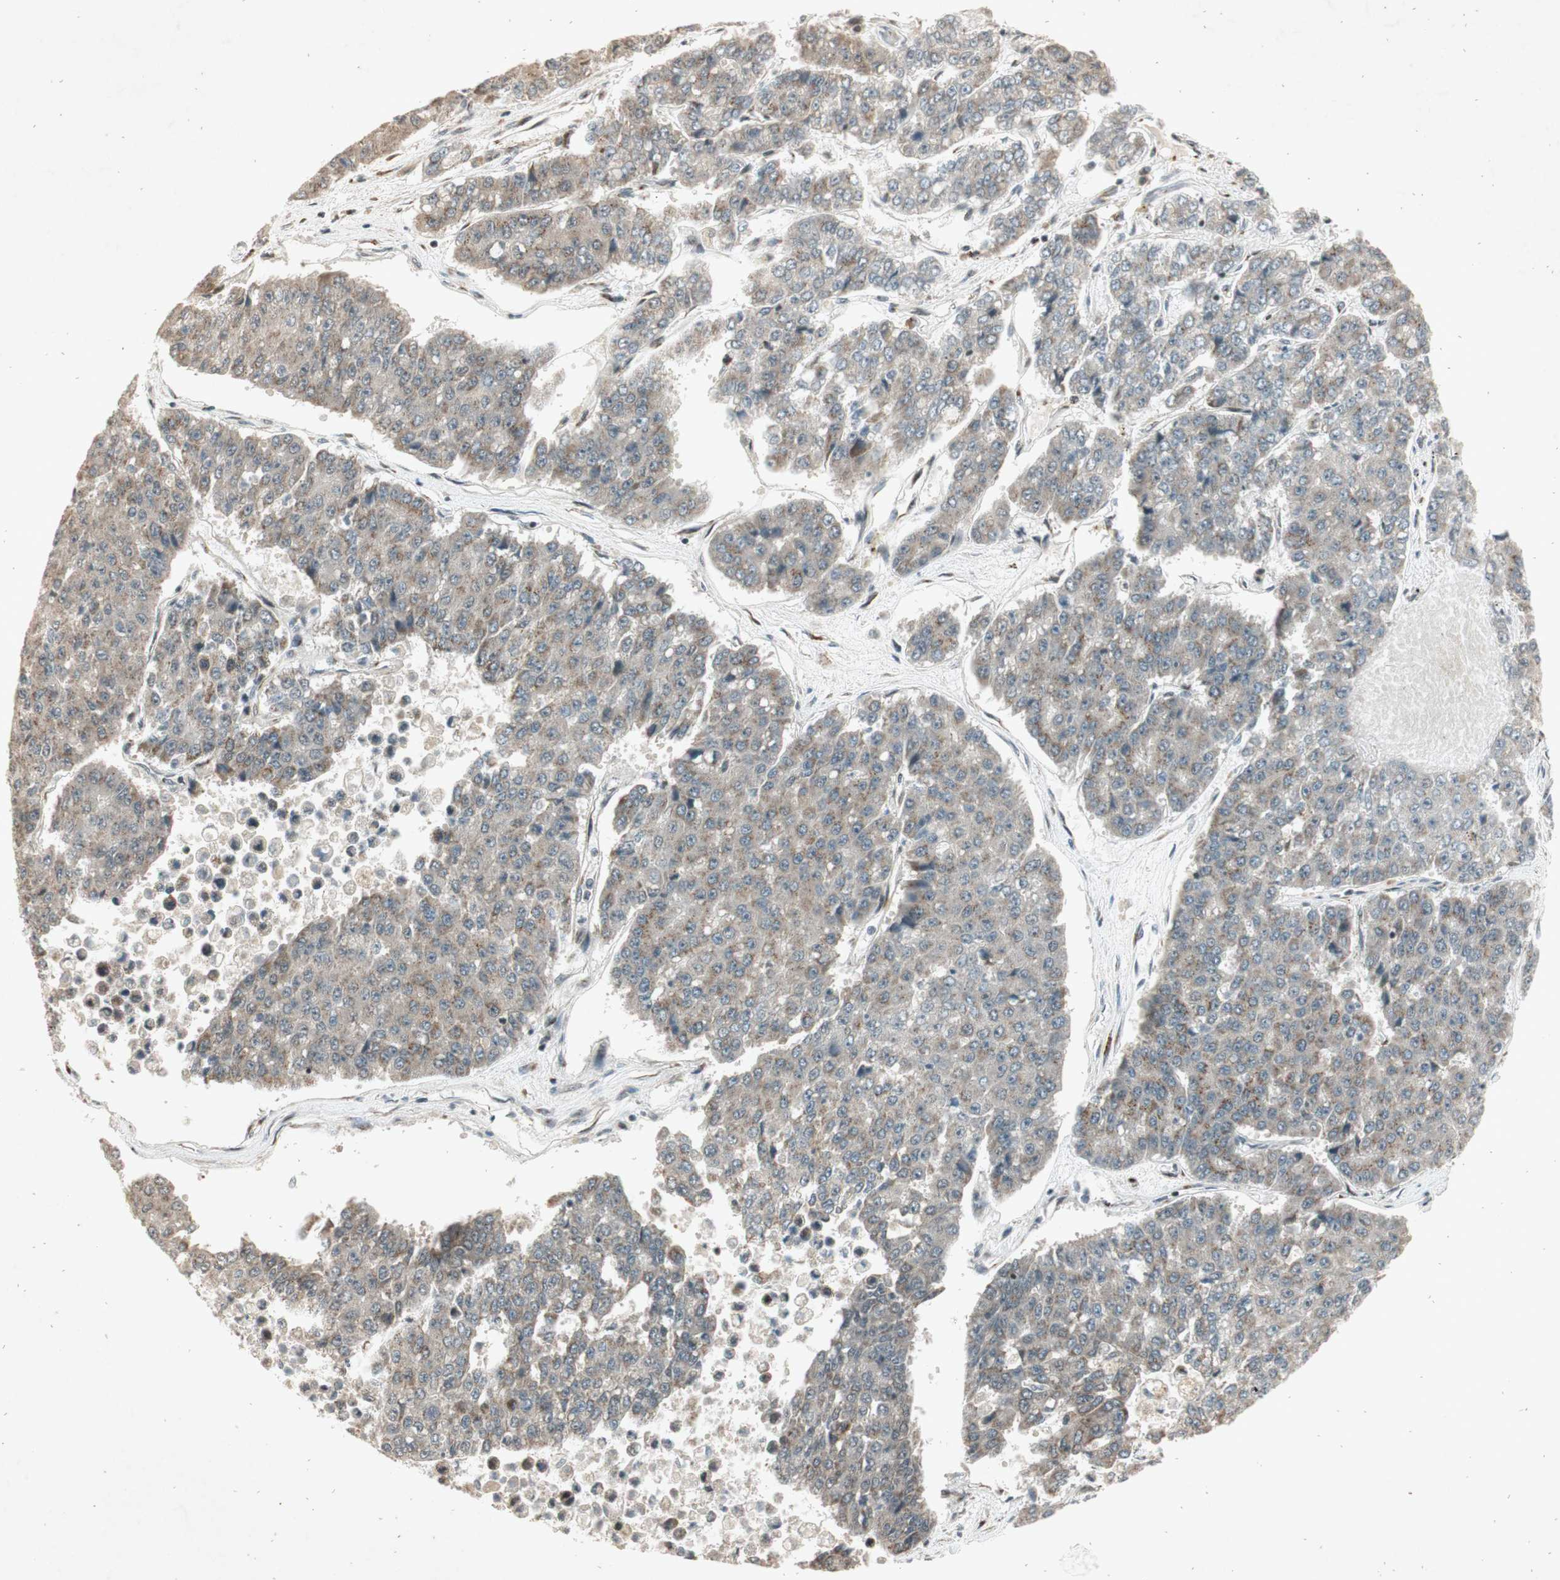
{"staining": {"intensity": "weak", "quantity": "25%-75%", "location": "cytoplasmic/membranous"}, "tissue": "pancreatic cancer", "cell_type": "Tumor cells", "image_type": "cancer", "snomed": [{"axis": "morphology", "description": "Adenocarcinoma, NOS"}, {"axis": "topography", "description": "Pancreas"}], "caption": "Immunohistochemistry (IHC) (DAB) staining of human pancreatic cancer (adenocarcinoma) displays weak cytoplasmic/membranous protein positivity in approximately 25%-75% of tumor cells. (DAB = brown stain, brightfield microscopy at high magnification).", "gene": "NEO1", "patient": {"sex": "male", "age": 50}}